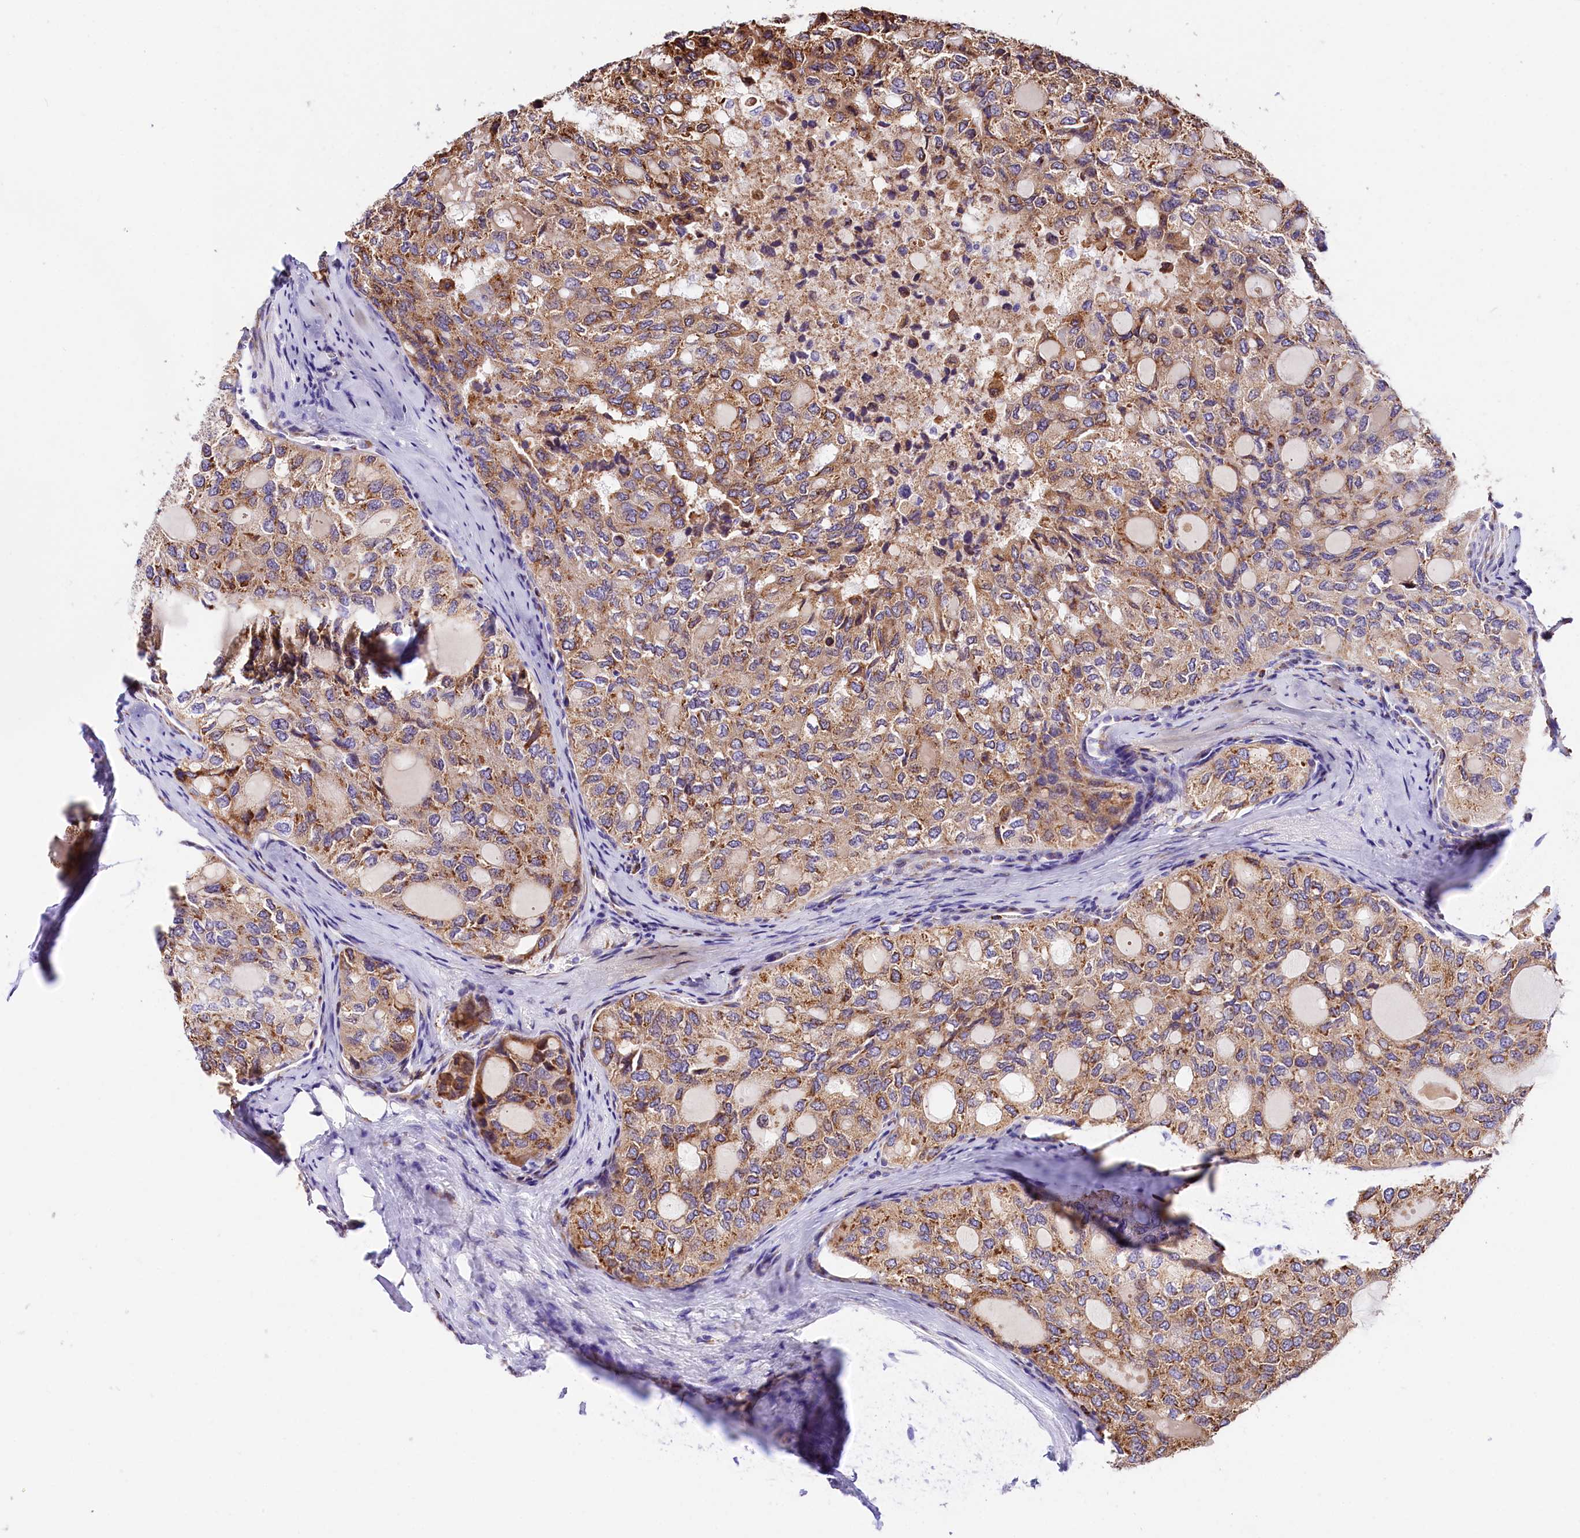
{"staining": {"intensity": "moderate", "quantity": ">75%", "location": "cytoplasmic/membranous"}, "tissue": "thyroid cancer", "cell_type": "Tumor cells", "image_type": "cancer", "snomed": [{"axis": "morphology", "description": "Follicular adenoma carcinoma, NOS"}, {"axis": "topography", "description": "Thyroid gland"}], "caption": "IHC histopathology image of human follicular adenoma carcinoma (thyroid) stained for a protein (brown), which reveals medium levels of moderate cytoplasmic/membranous positivity in about >75% of tumor cells.", "gene": "ITGA1", "patient": {"sex": "male", "age": 75}}